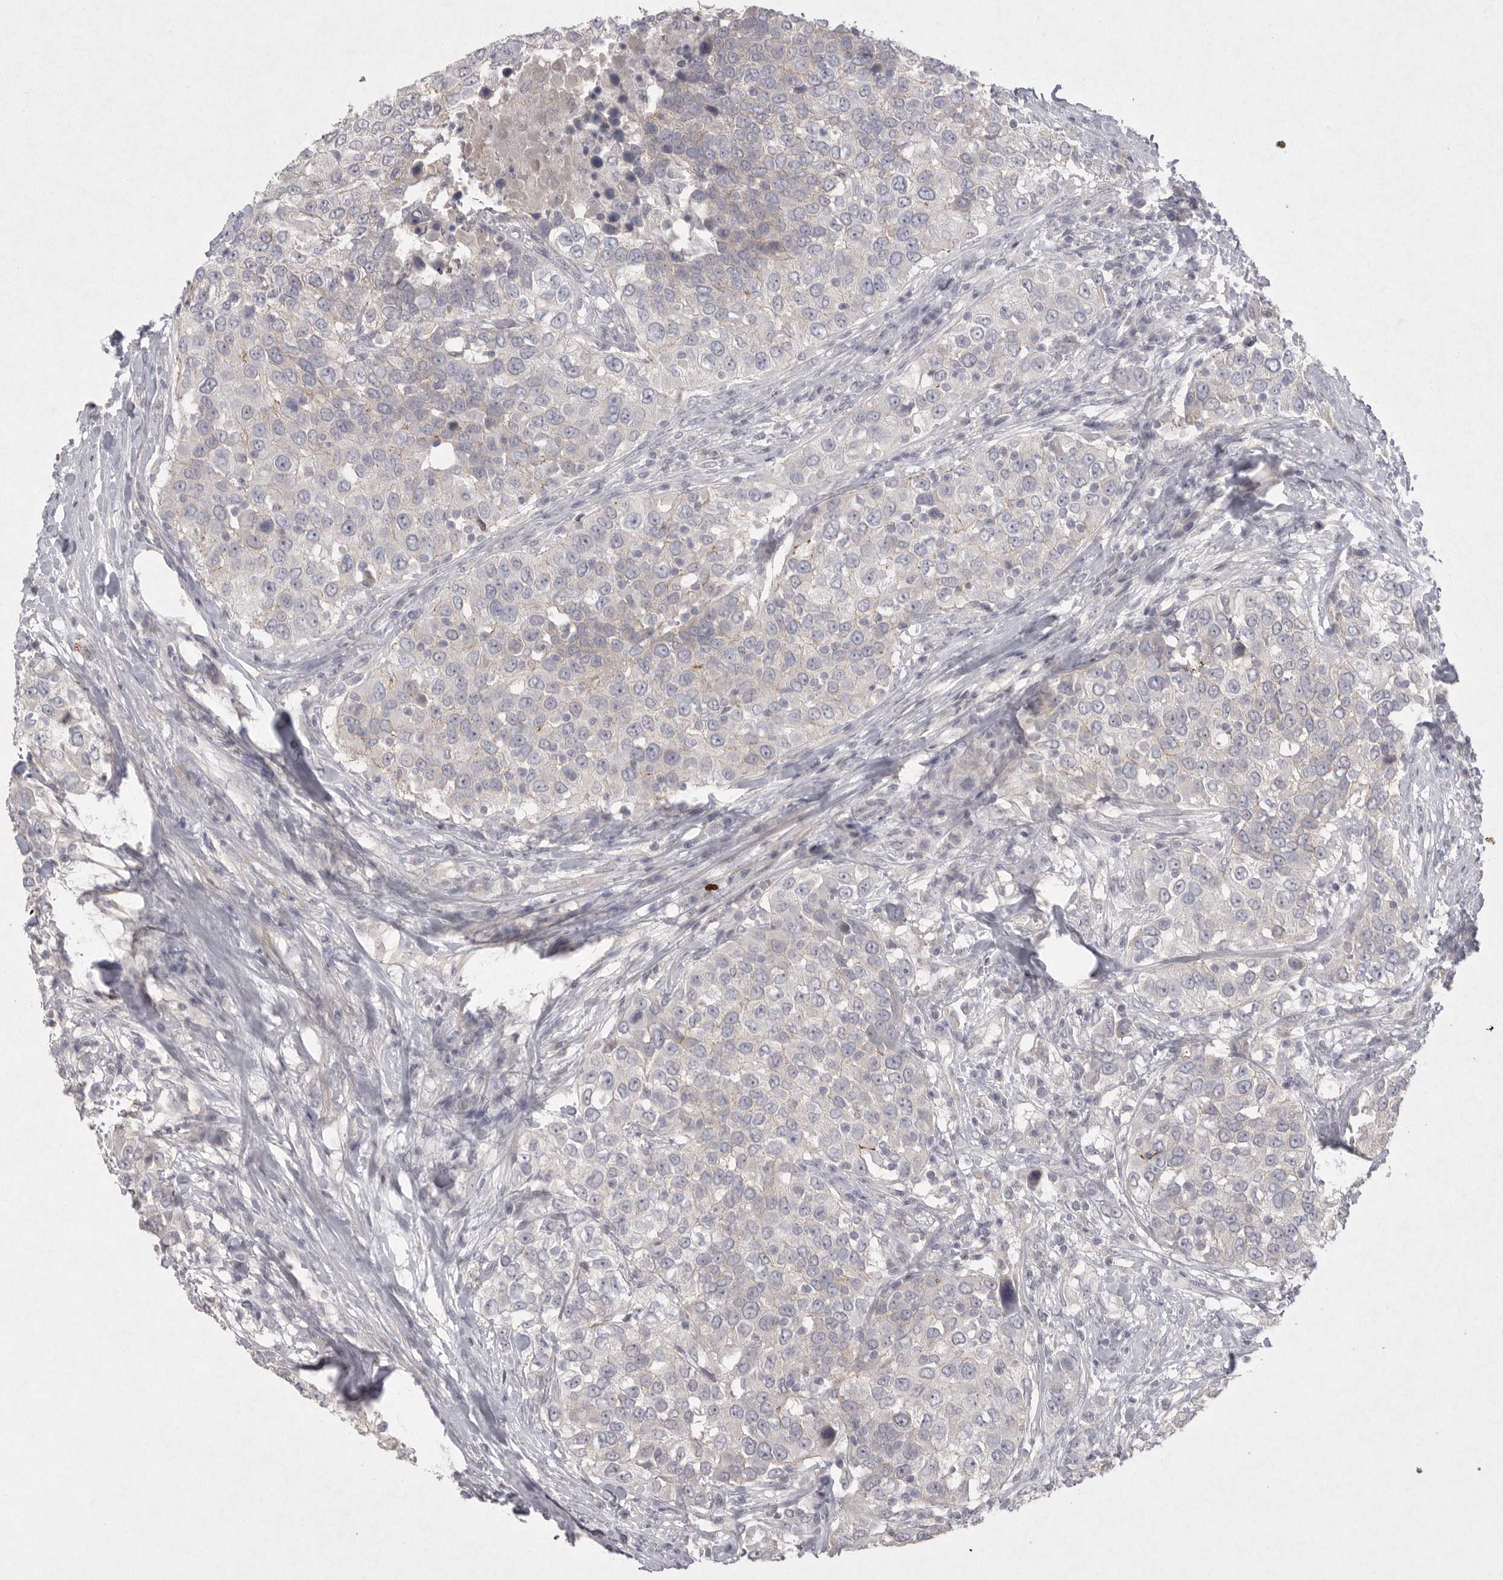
{"staining": {"intensity": "negative", "quantity": "none", "location": "none"}, "tissue": "urothelial cancer", "cell_type": "Tumor cells", "image_type": "cancer", "snomed": [{"axis": "morphology", "description": "Urothelial carcinoma, High grade"}, {"axis": "topography", "description": "Urinary bladder"}], "caption": "Tumor cells show no significant staining in urothelial carcinoma (high-grade).", "gene": "VANGL2", "patient": {"sex": "female", "age": 80}}